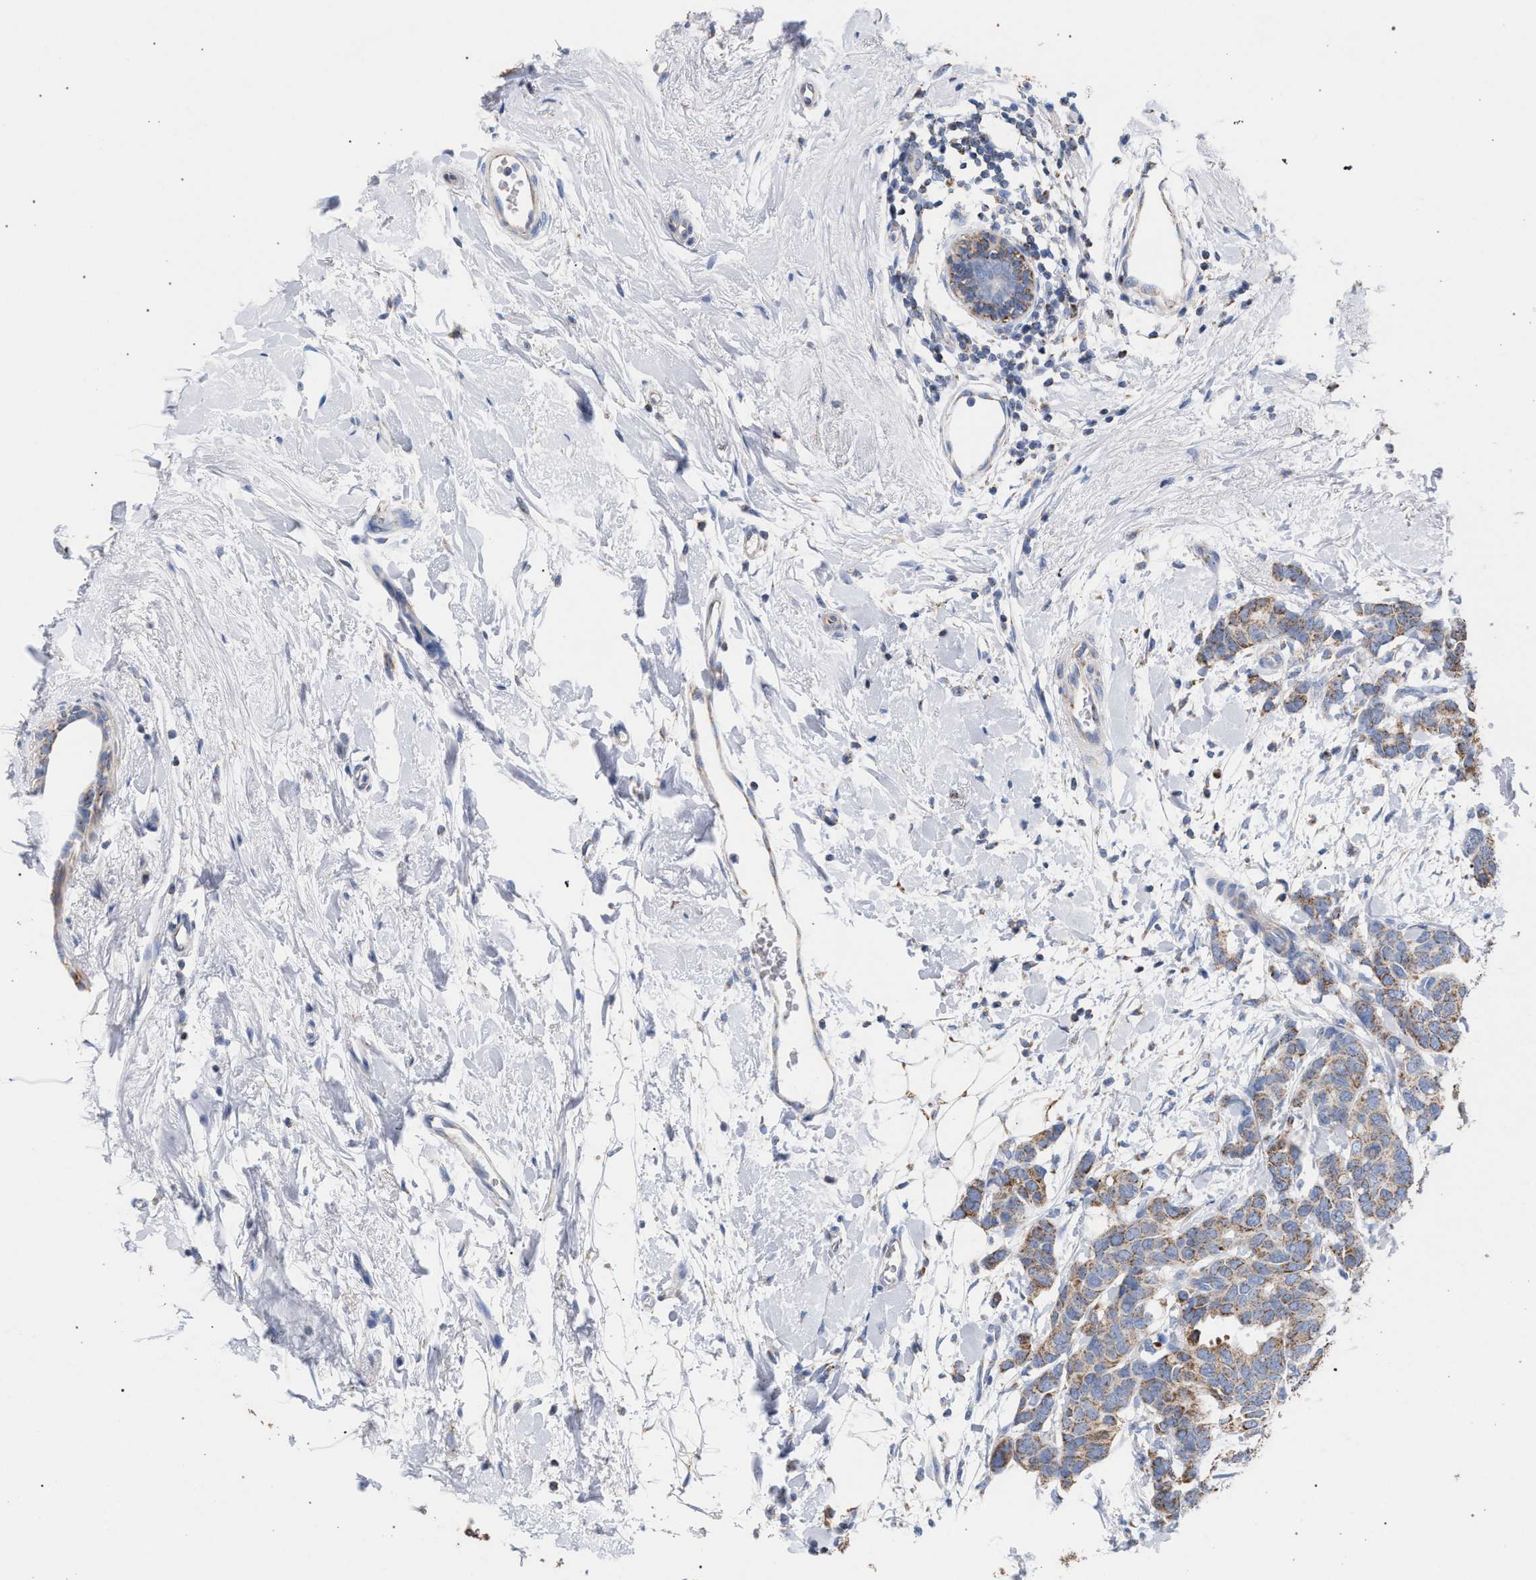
{"staining": {"intensity": "moderate", "quantity": ">75%", "location": "cytoplasmic/membranous"}, "tissue": "breast cancer", "cell_type": "Tumor cells", "image_type": "cancer", "snomed": [{"axis": "morphology", "description": "Duct carcinoma"}, {"axis": "topography", "description": "Breast"}], "caption": "IHC photomicrograph of human infiltrating ductal carcinoma (breast) stained for a protein (brown), which shows medium levels of moderate cytoplasmic/membranous staining in about >75% of tumor cells.", "gene": "ECI2", "patient": {"sex": "female", "age": 87}}